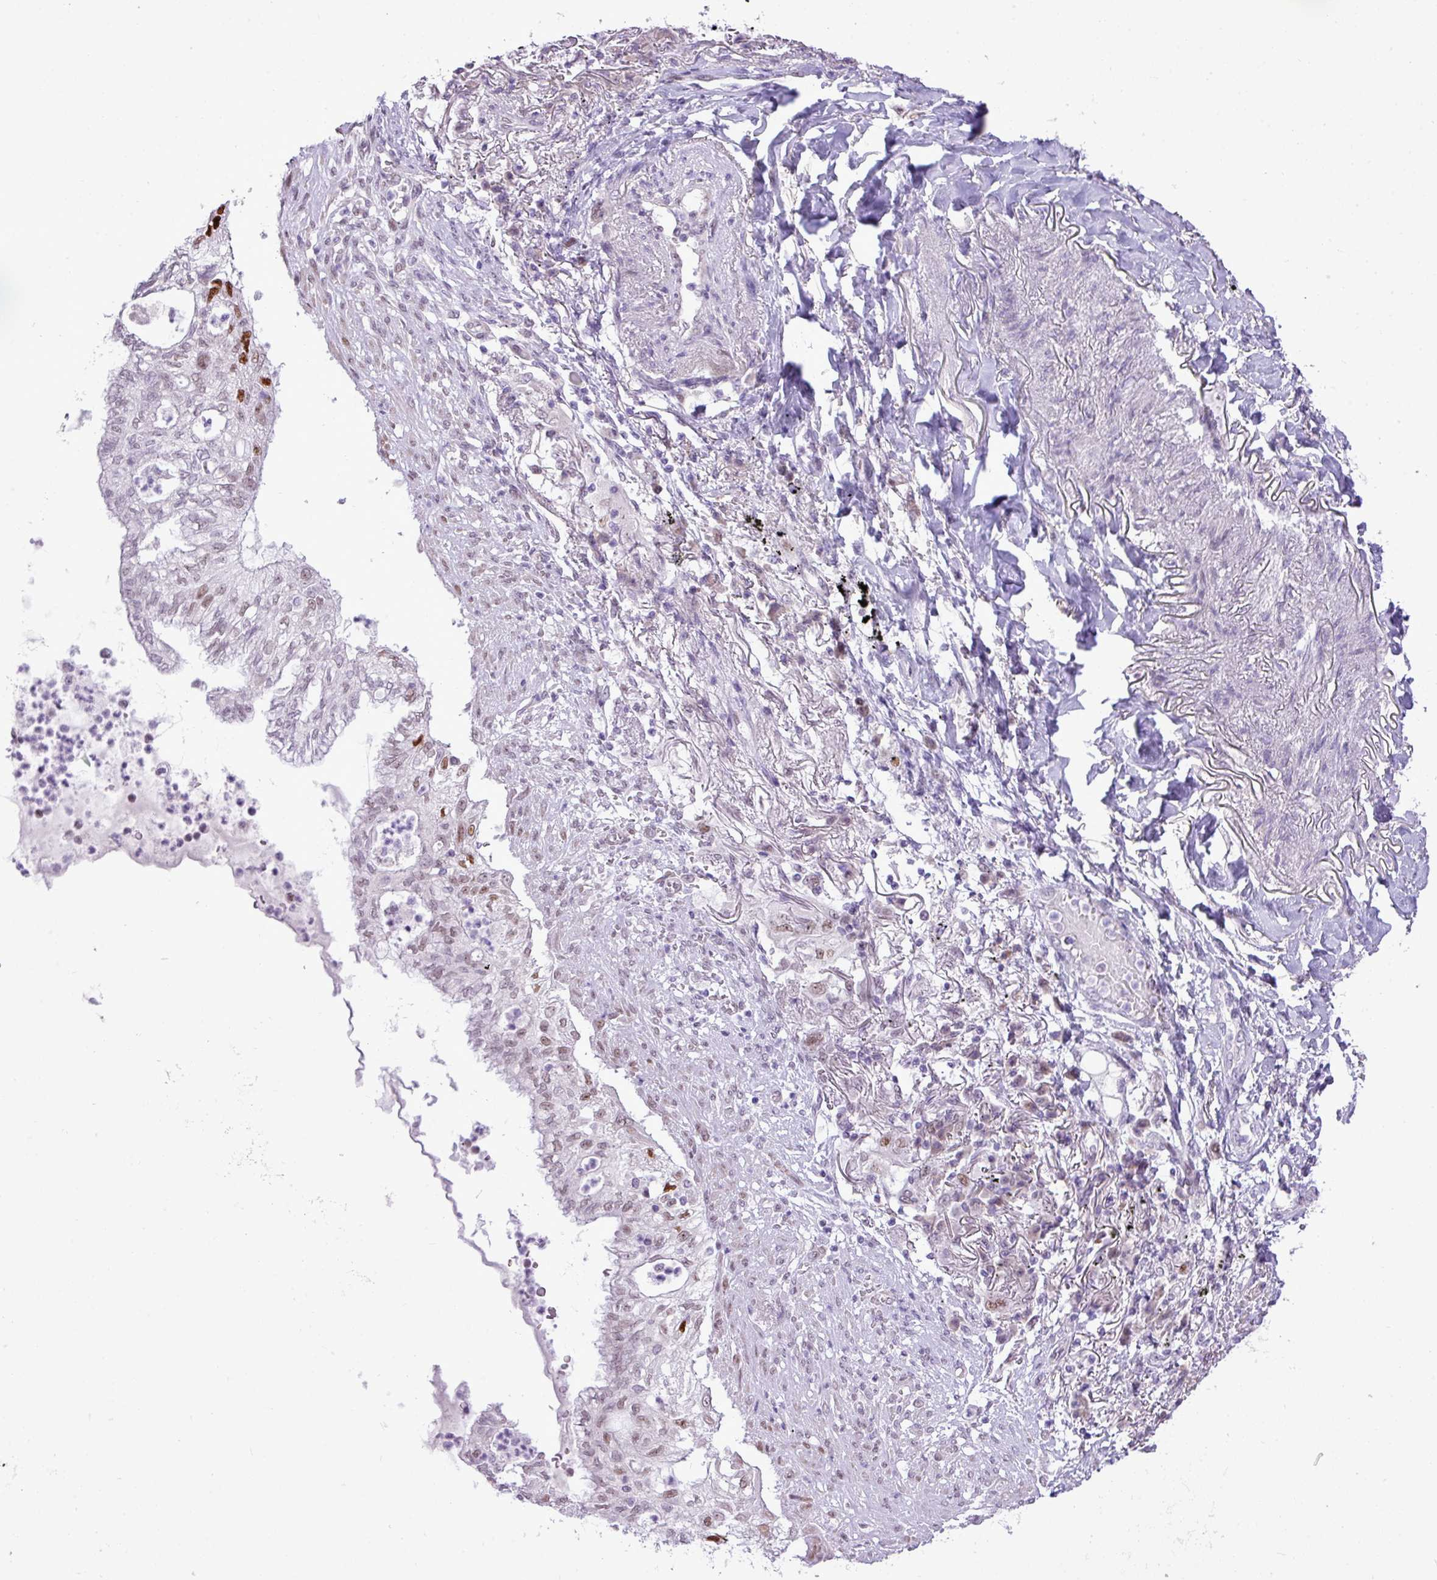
{"staining": {"intensity": "strong", "quantity": "<25%", "location": "nuclear"}, "tissue": "lung cancer", "cell_type": "Tumor cells", "image_type": "cancer", "snomed": [{"axis": "morphology", "description": "Adenocarcinoma, NOS"}, {"axis": "topography", "description": "Lung"}], "caption": "A medium amount of strong nuclear staining is seen in about <25% of tumor cells in lung cancer (adenocarcinoma) tissue.", "gene": "ELOA2", "patient": {"sex": "female", "age": 70}}